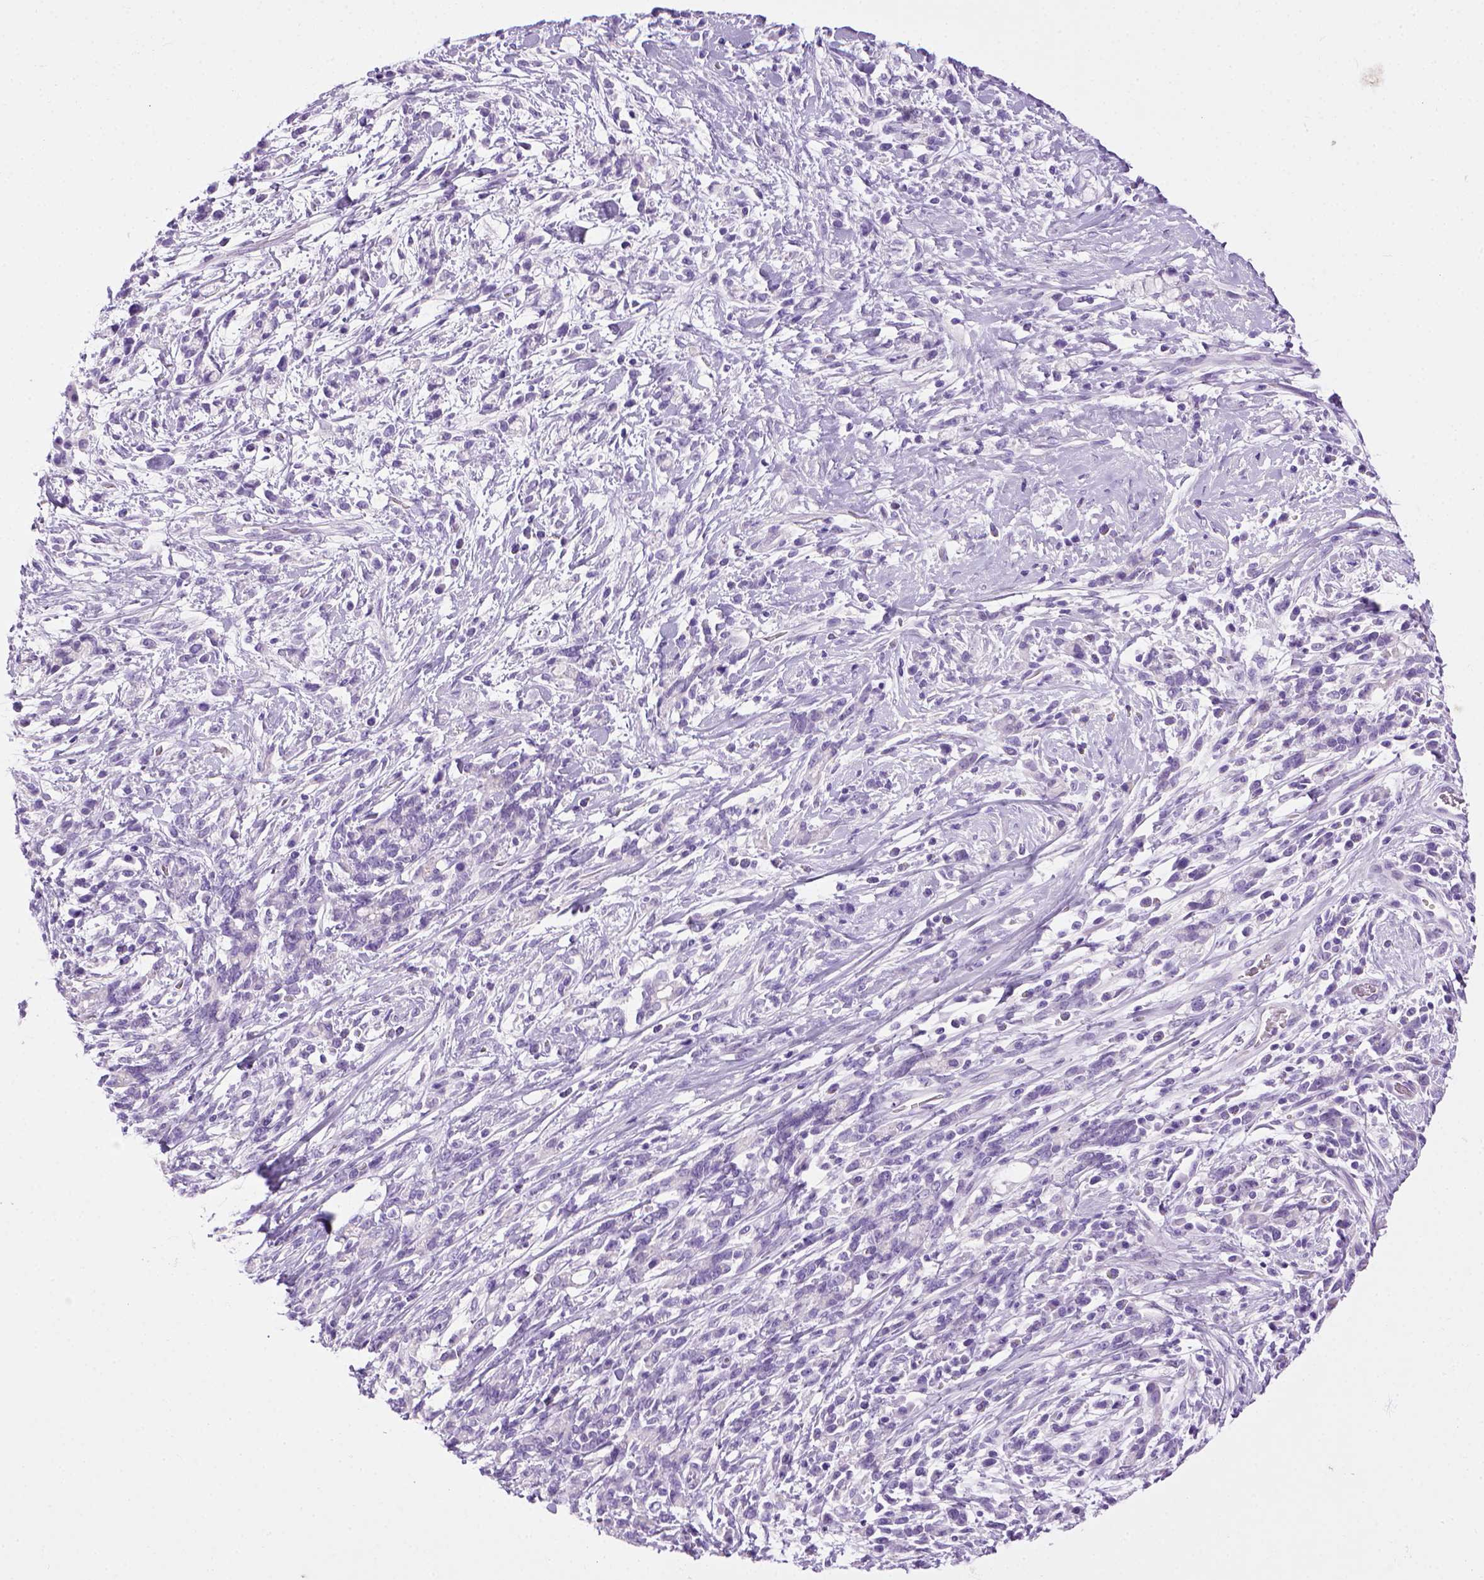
{"staining": {"intensity": "negative", "quantity": "none", "location": "none"}, "tissue": "stomach cancer", "cell_type": "Tumor cells", "image_type": "cancer", "snomed": [{"axis": "morphology", "description": "Adenocarcinoma, NOS"}, {"axis": "topography", "description": "Stomach"}], "caption": "There is no significant staining in tumor cells of adenocarcinoma (stomach).", "gene": "SGCG", "patient": {"sex": "female", "age": 57}}